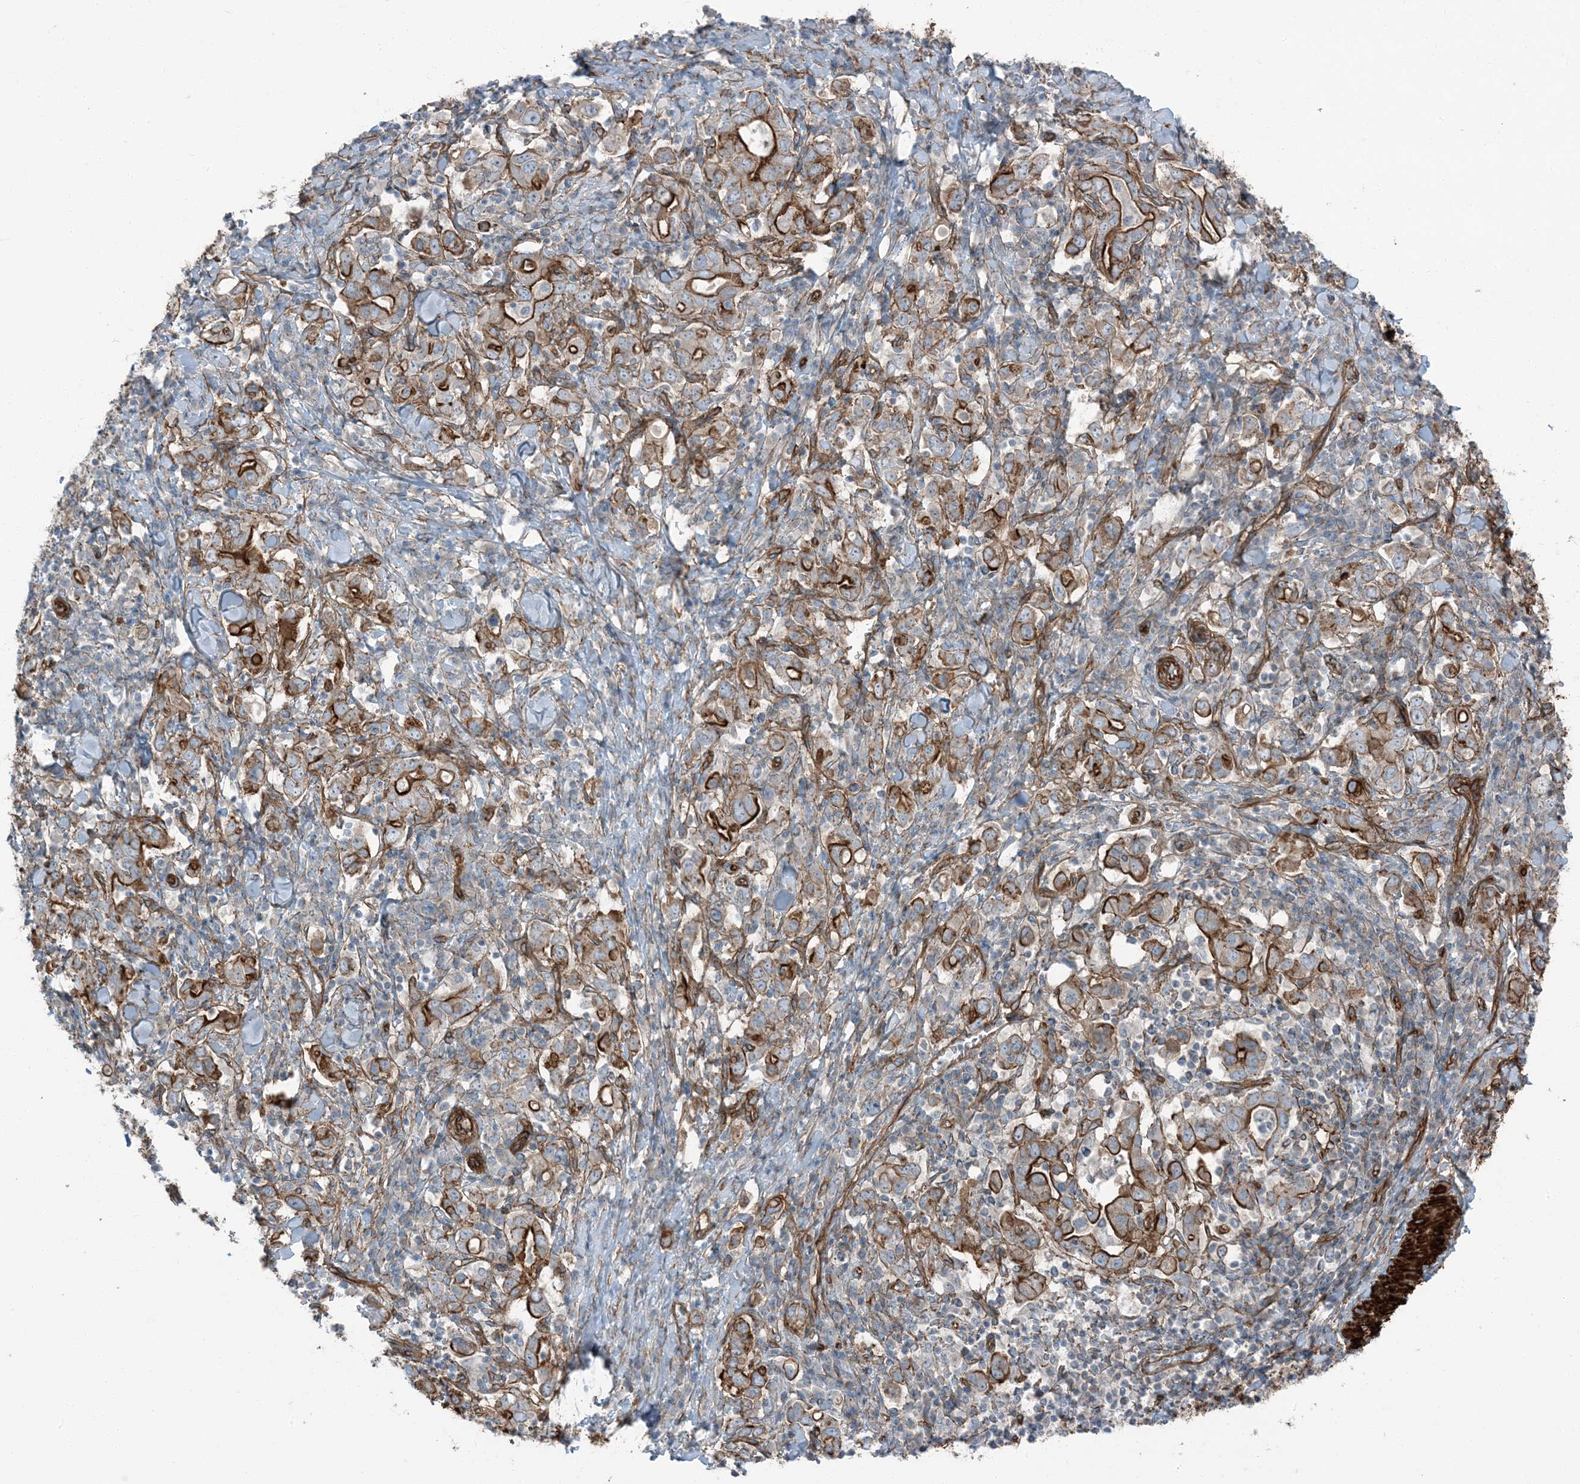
{"staining": {"intensity": "strong", "quantity": ">75%", "location": "cytoplasmic/membranous"}, "tissue": "stomach cancer", "cell_type": "Tumor cells", "image_type": "cancer", "snomed": [{"axis": "morphology", "description": "Adenocarcinoma, NOS"}, {"axis": "topography", "description": "Stomach, upper"}], "caption": "Brown immunohistochemical staining in stomach adenocarcinoma reveals strong cytoplasmic/membranous staining in approximately >75% of tumor cells.", "gene": "ZFP90", "patient": {"sex": "male", "age": 62}}